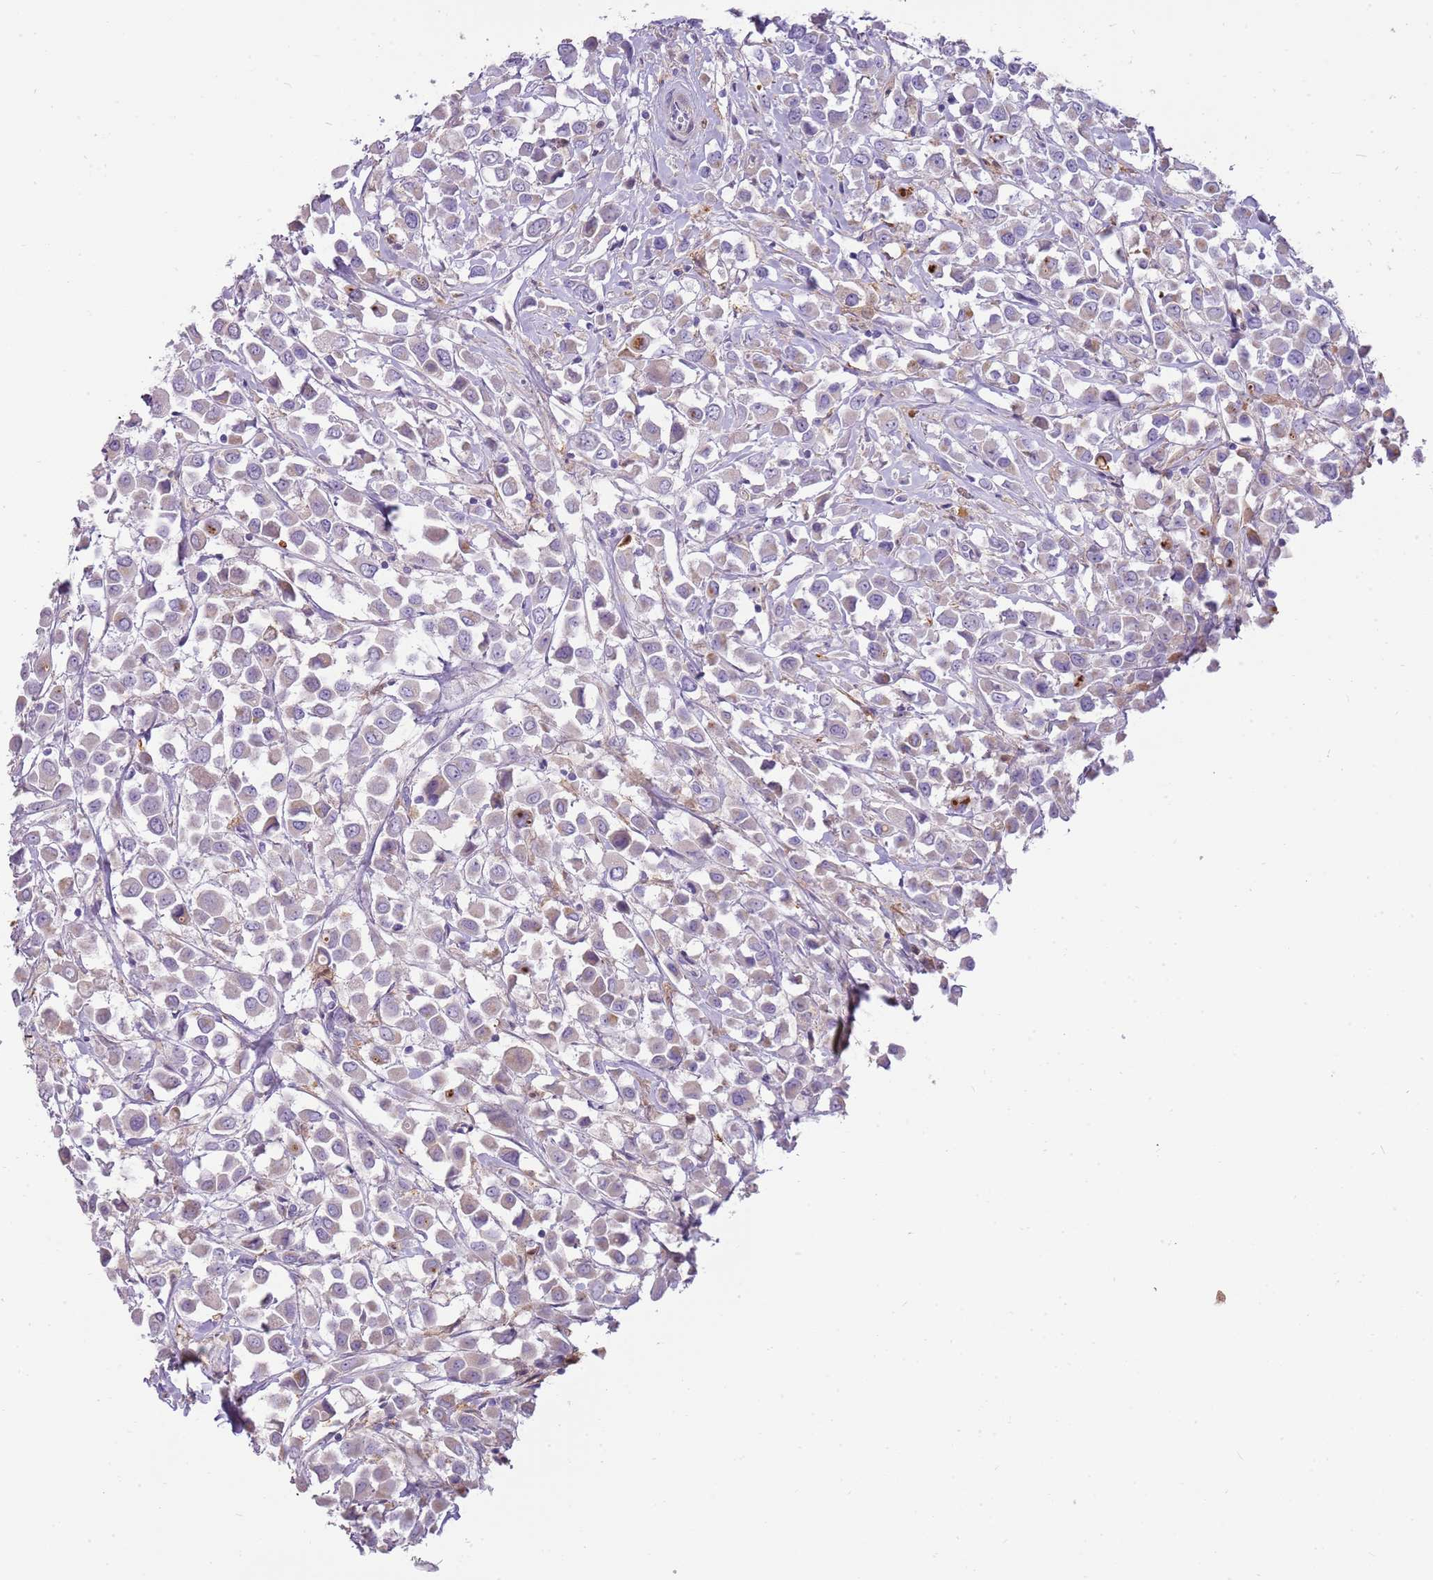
{"staining": {"intensity": "negative", "quantity": "none", "location": "none"}, "tissue": "breast cancer", "cell_type": "Tumor cells", "image_type": "cancer", "snomed": [{"axis": "morphology", "description": "Duct carcinoma"}, {"axis": "topography", "description": "Breast"}], "caption": "Immunohistochemistry (IHC) of human breast cancer shows no expression in tumor cells.", "gene": "DIPK1C", "patient": {"sex": "female", "age": 61}}